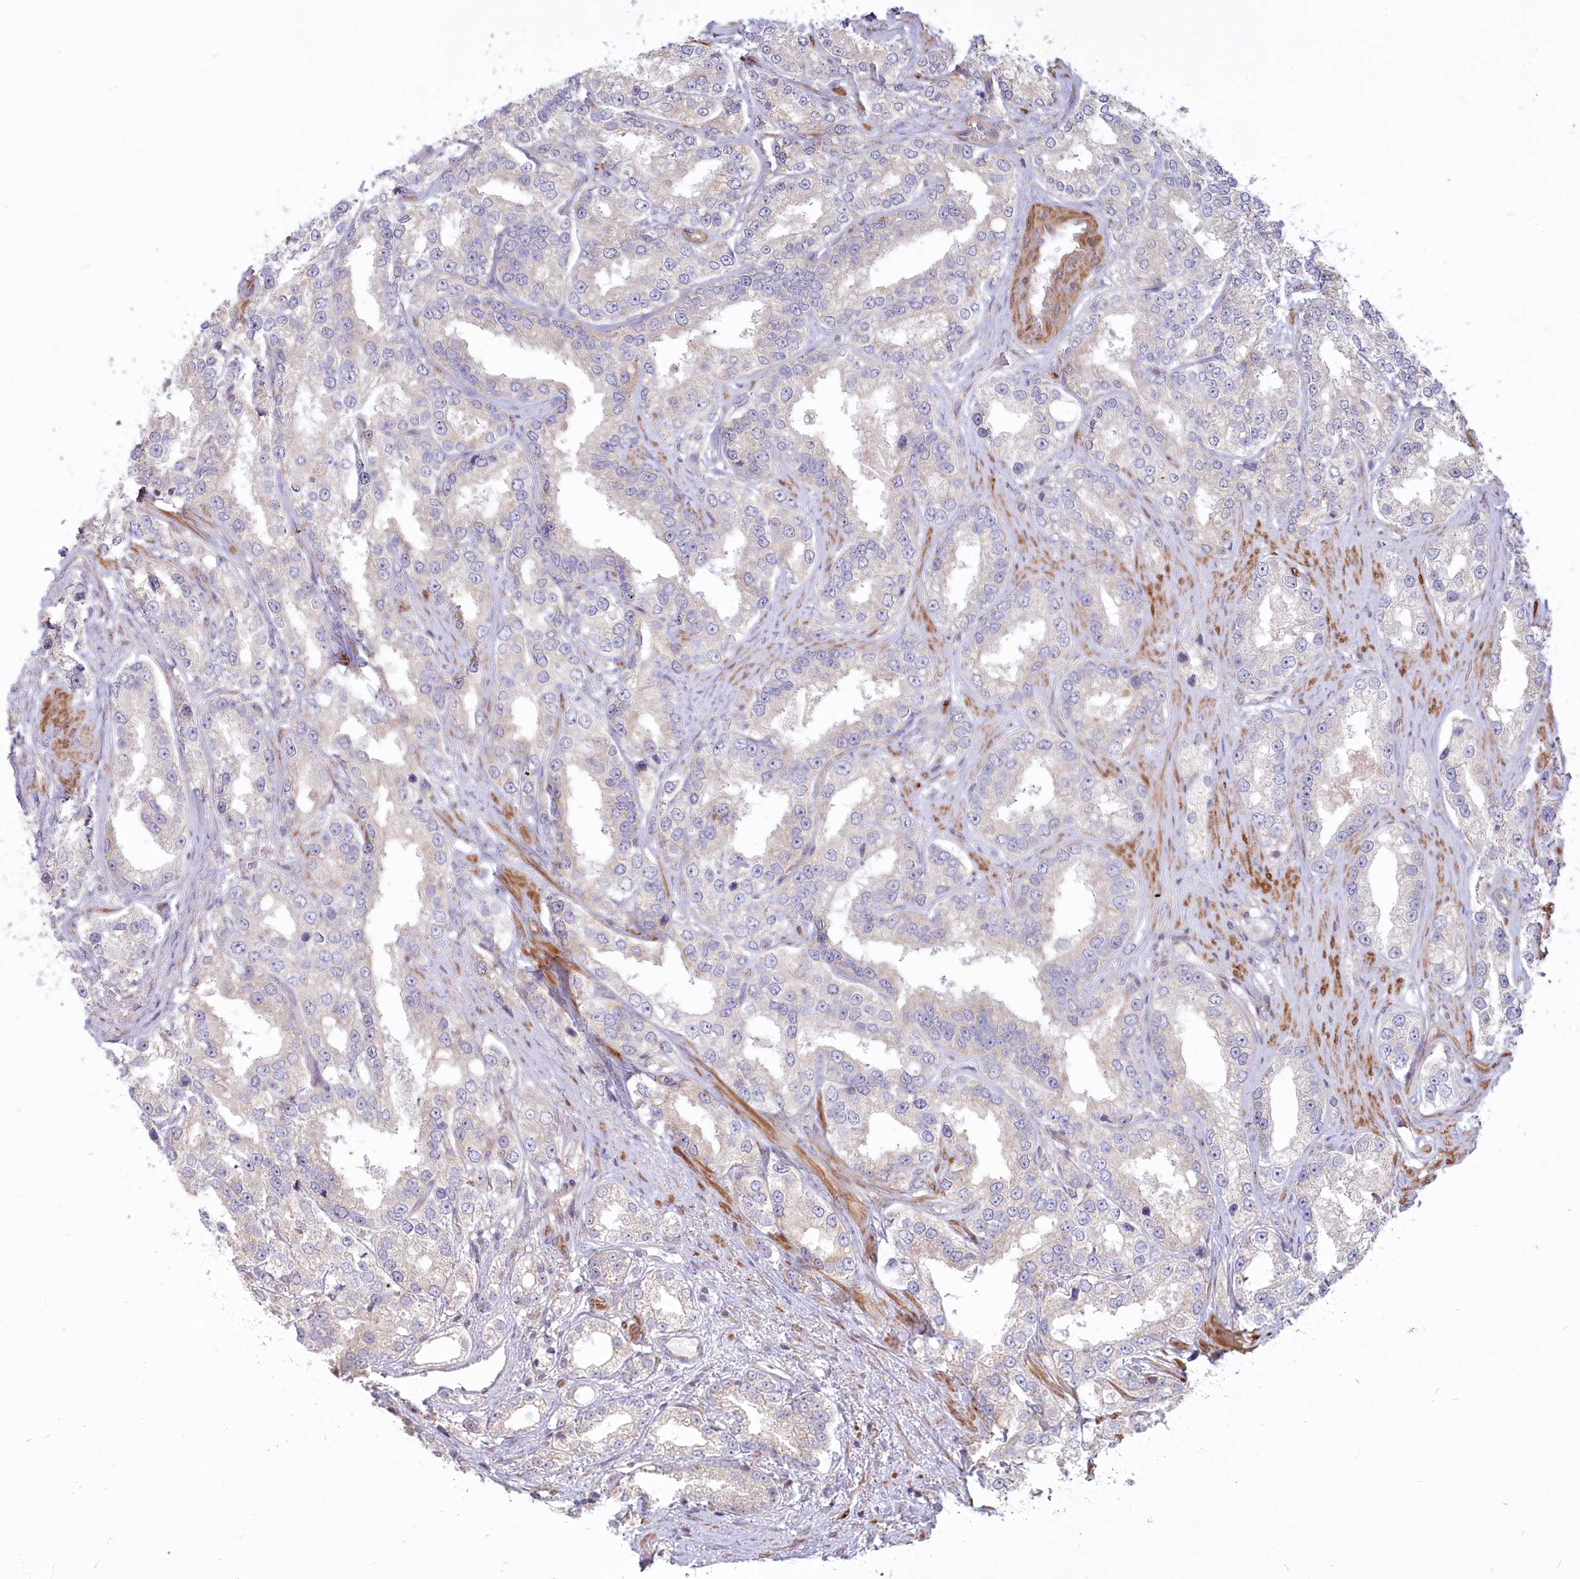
{"staining": {"intensity": "negative", "quantity": "none", "location": "none"}, "tissue": "prostate cancer", "cell_type": "Tumor cells", "image_type": "cancer", "snomed": [{"axis": "morphology", "description": "Normal tissue, NOS"}, {"axis": "morphology", "description": "Adenocarcinoma, High grade"}, {"axis": "topography", "description": "Prostate"}], "caption": "Prostate cancer was stained to show a protein in brown. There is no significant expression in tumor cells.", "gene": "MTG1", "patient": {"sex": "male", "age": 83}}